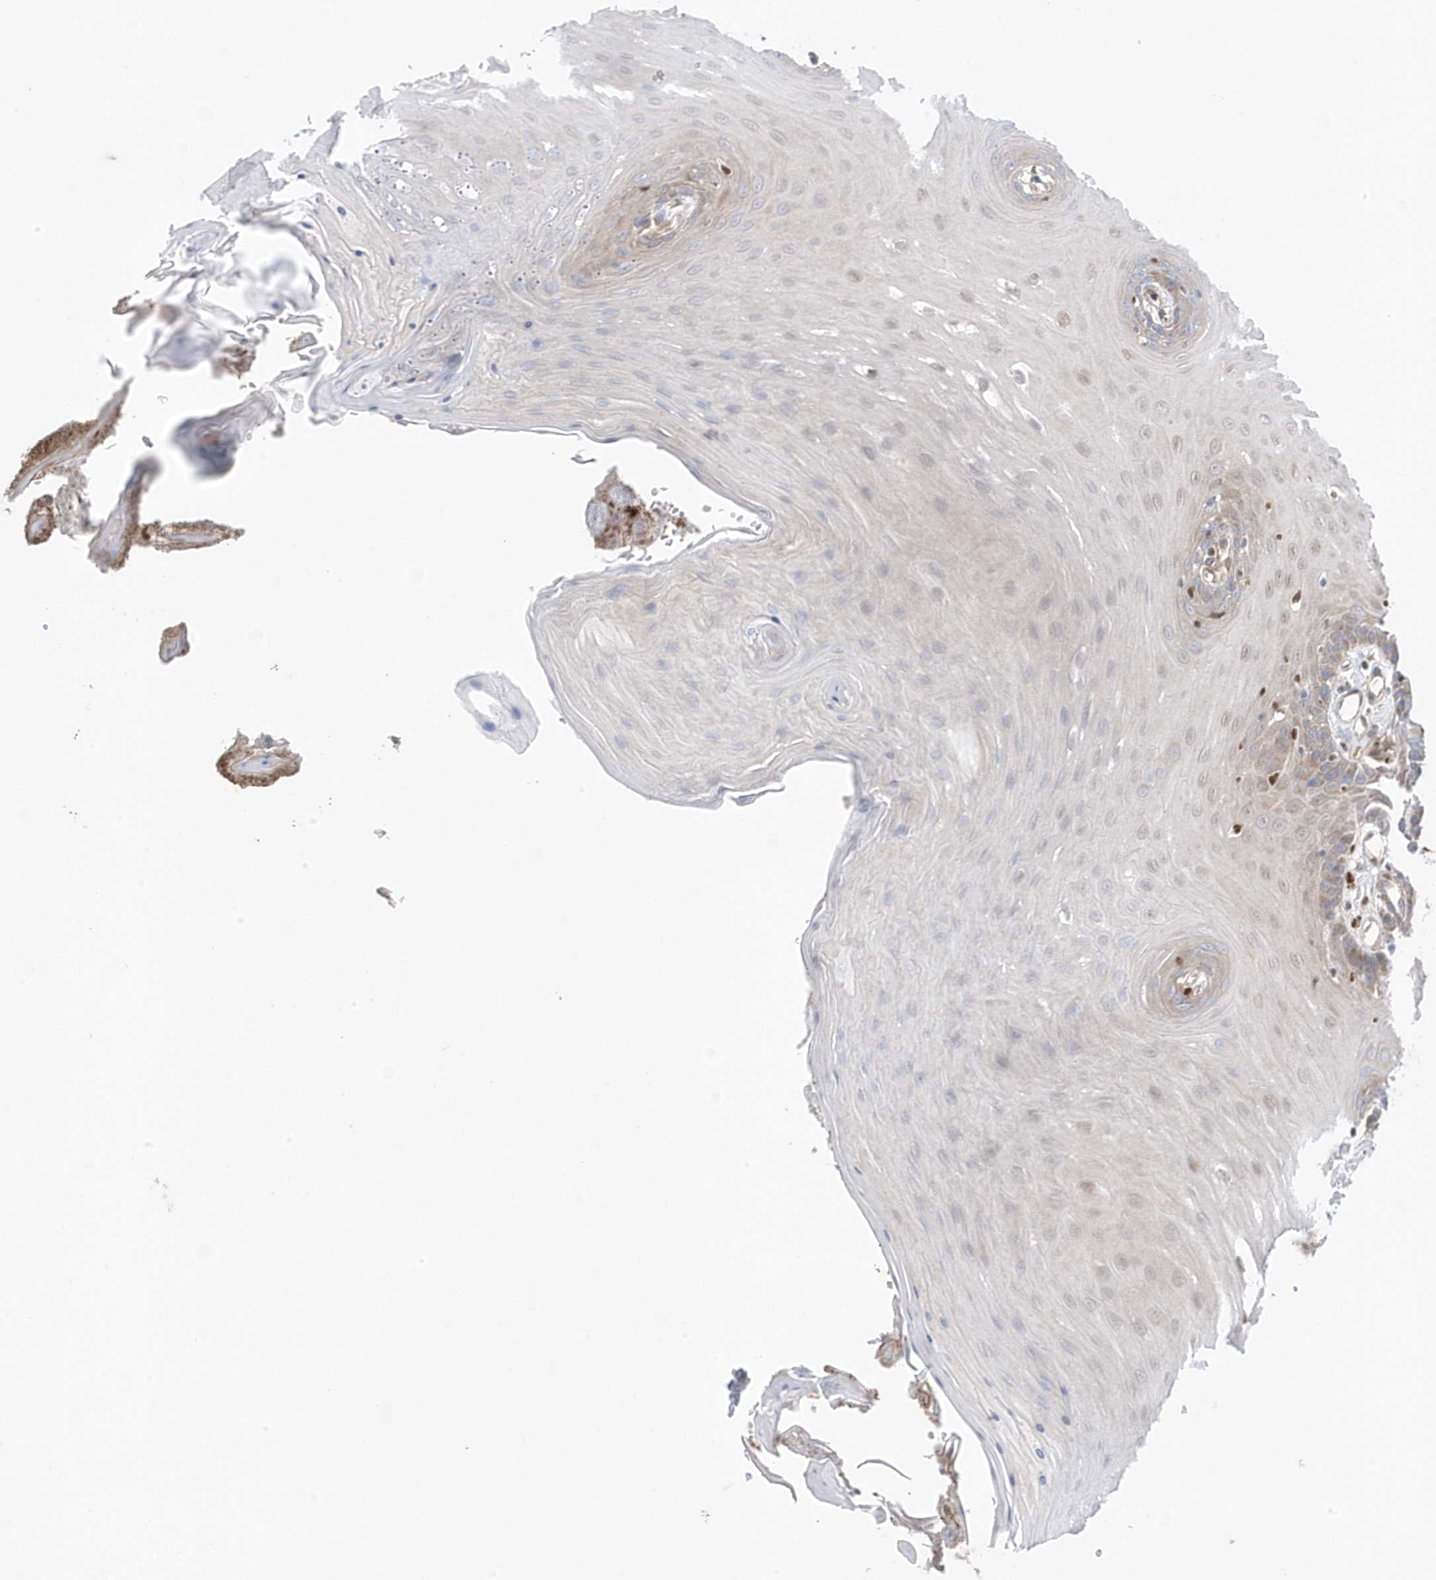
{"staining": {"intensity": "weak", "quantity": "<25%", "location": "cytoplasmic/membranous"}, "tissue": "oral mucosa", "cell_type": "Squamous epithelial cells", "image_type": "normal", "snomed": [{"axis": "morphology", "description": "Normal tissue, NOS"}, {"axis": "morphology", "description": "Squamous cell carcinoma, NOS"}, {"axis": "topography", "description": "Skeletal muscle"}, {"axis": "topography", "description": "Oral tissue"}, {"axis": "topography", "description": "Salivary gland"}, {"axis": "topography", "description": "Head-Neck"}], "caption": "Immunohistochemistry (IHC) image of normal oral mucosa: human oral mucosa stained with DAB (3,3'-diaminobenzidine) exhibits no significant protein staining in squamous epithelial cells.", "gene": "GTPBP6", "patient": {"sex": "male", "age": 54}}